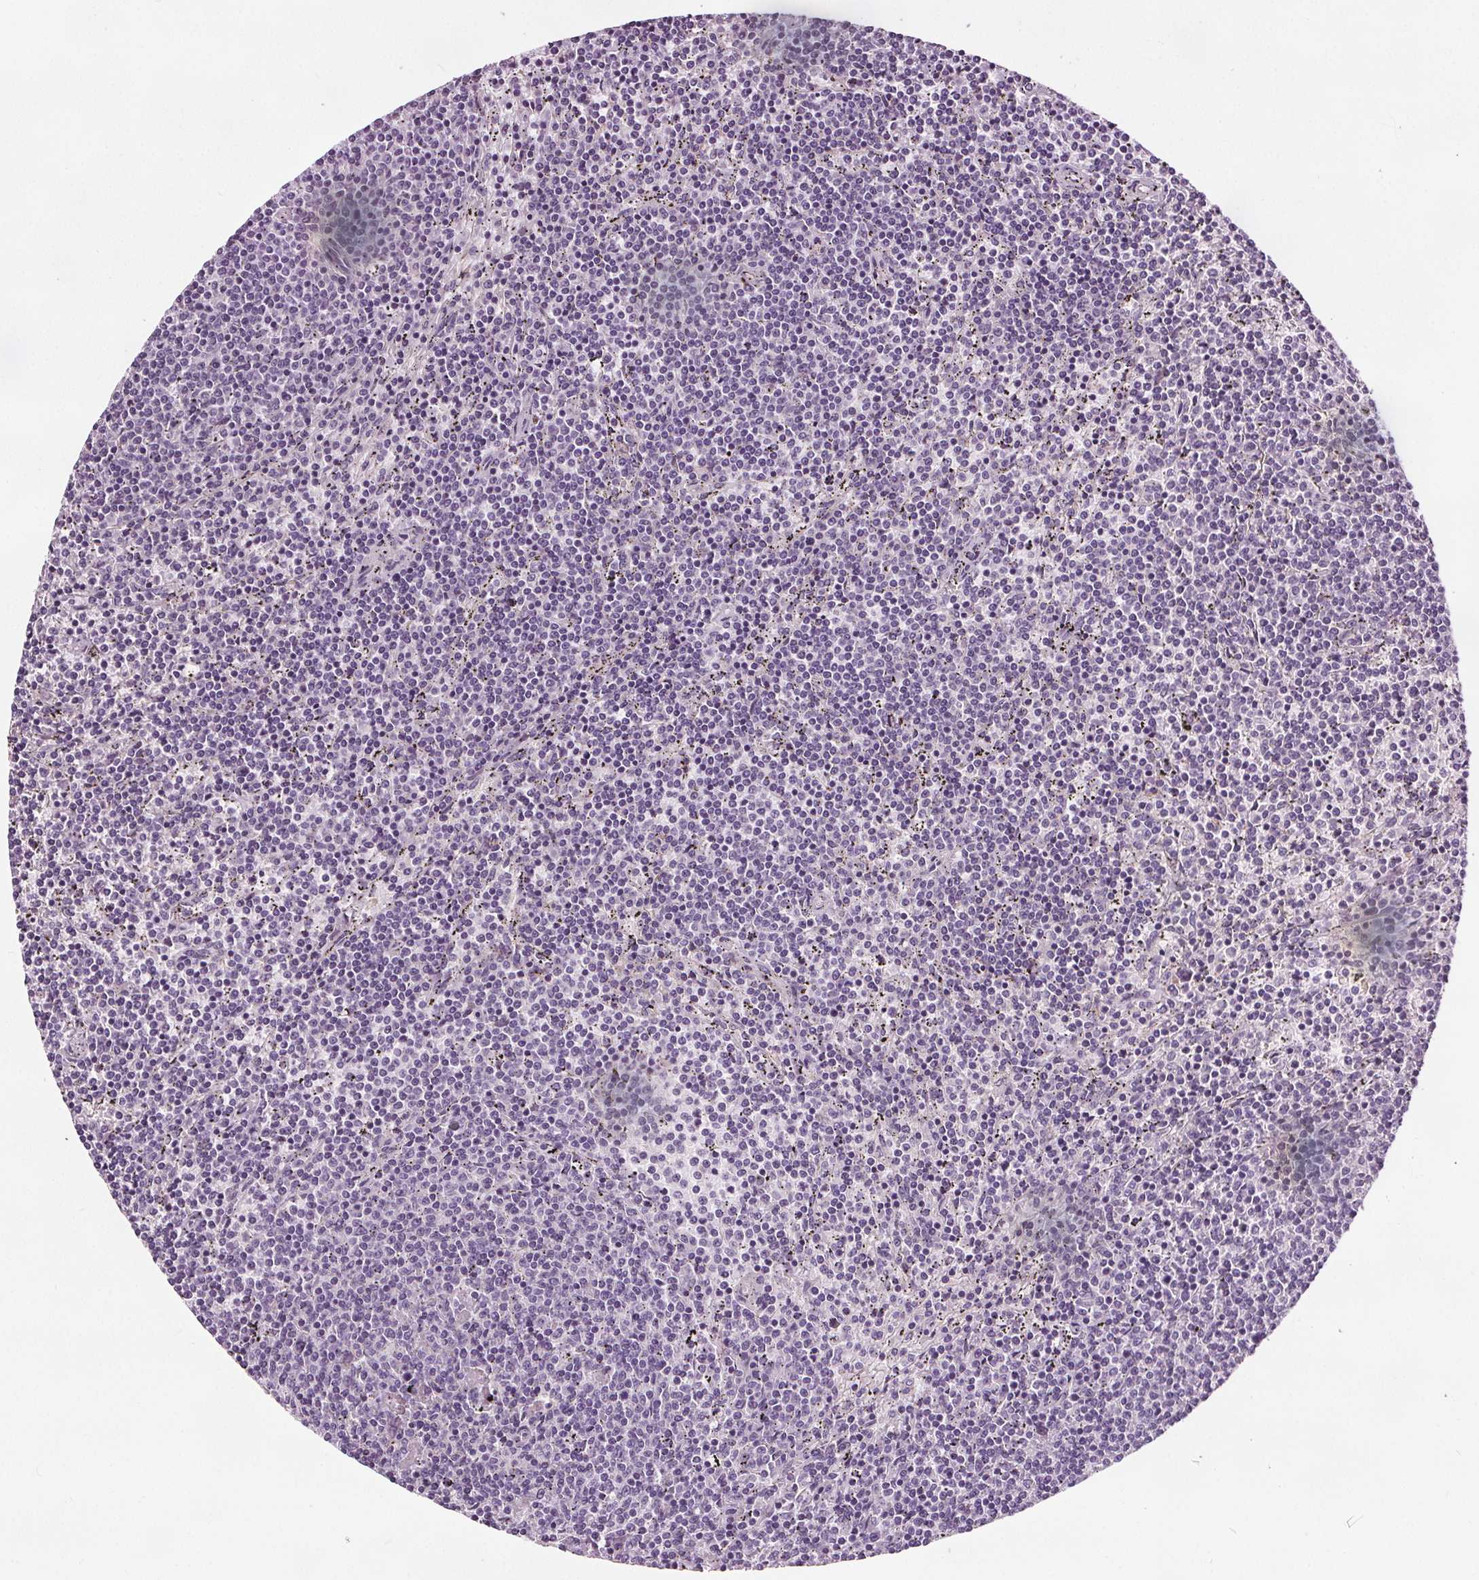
{"staining": {"intensity": "negative", "quantity": "none", "location": "none"}, "tissue": "lymphoma", "cell_type": "Tumor cells", "image_type": "cancer", "snomed": [{"axis": "morphology", "description": "Malignant lymphoma, non-Hodgkin's type, Low grade"}, {"axis": "topography", "description": "Spleen"}], "caption": "The histopathology image displays no significant expression in tumor cells of malignant lymphoma, non-Hodgkin's type (low-grade).", "gene": "RASA1", "patient": {"sex": "female", "age": 50}}